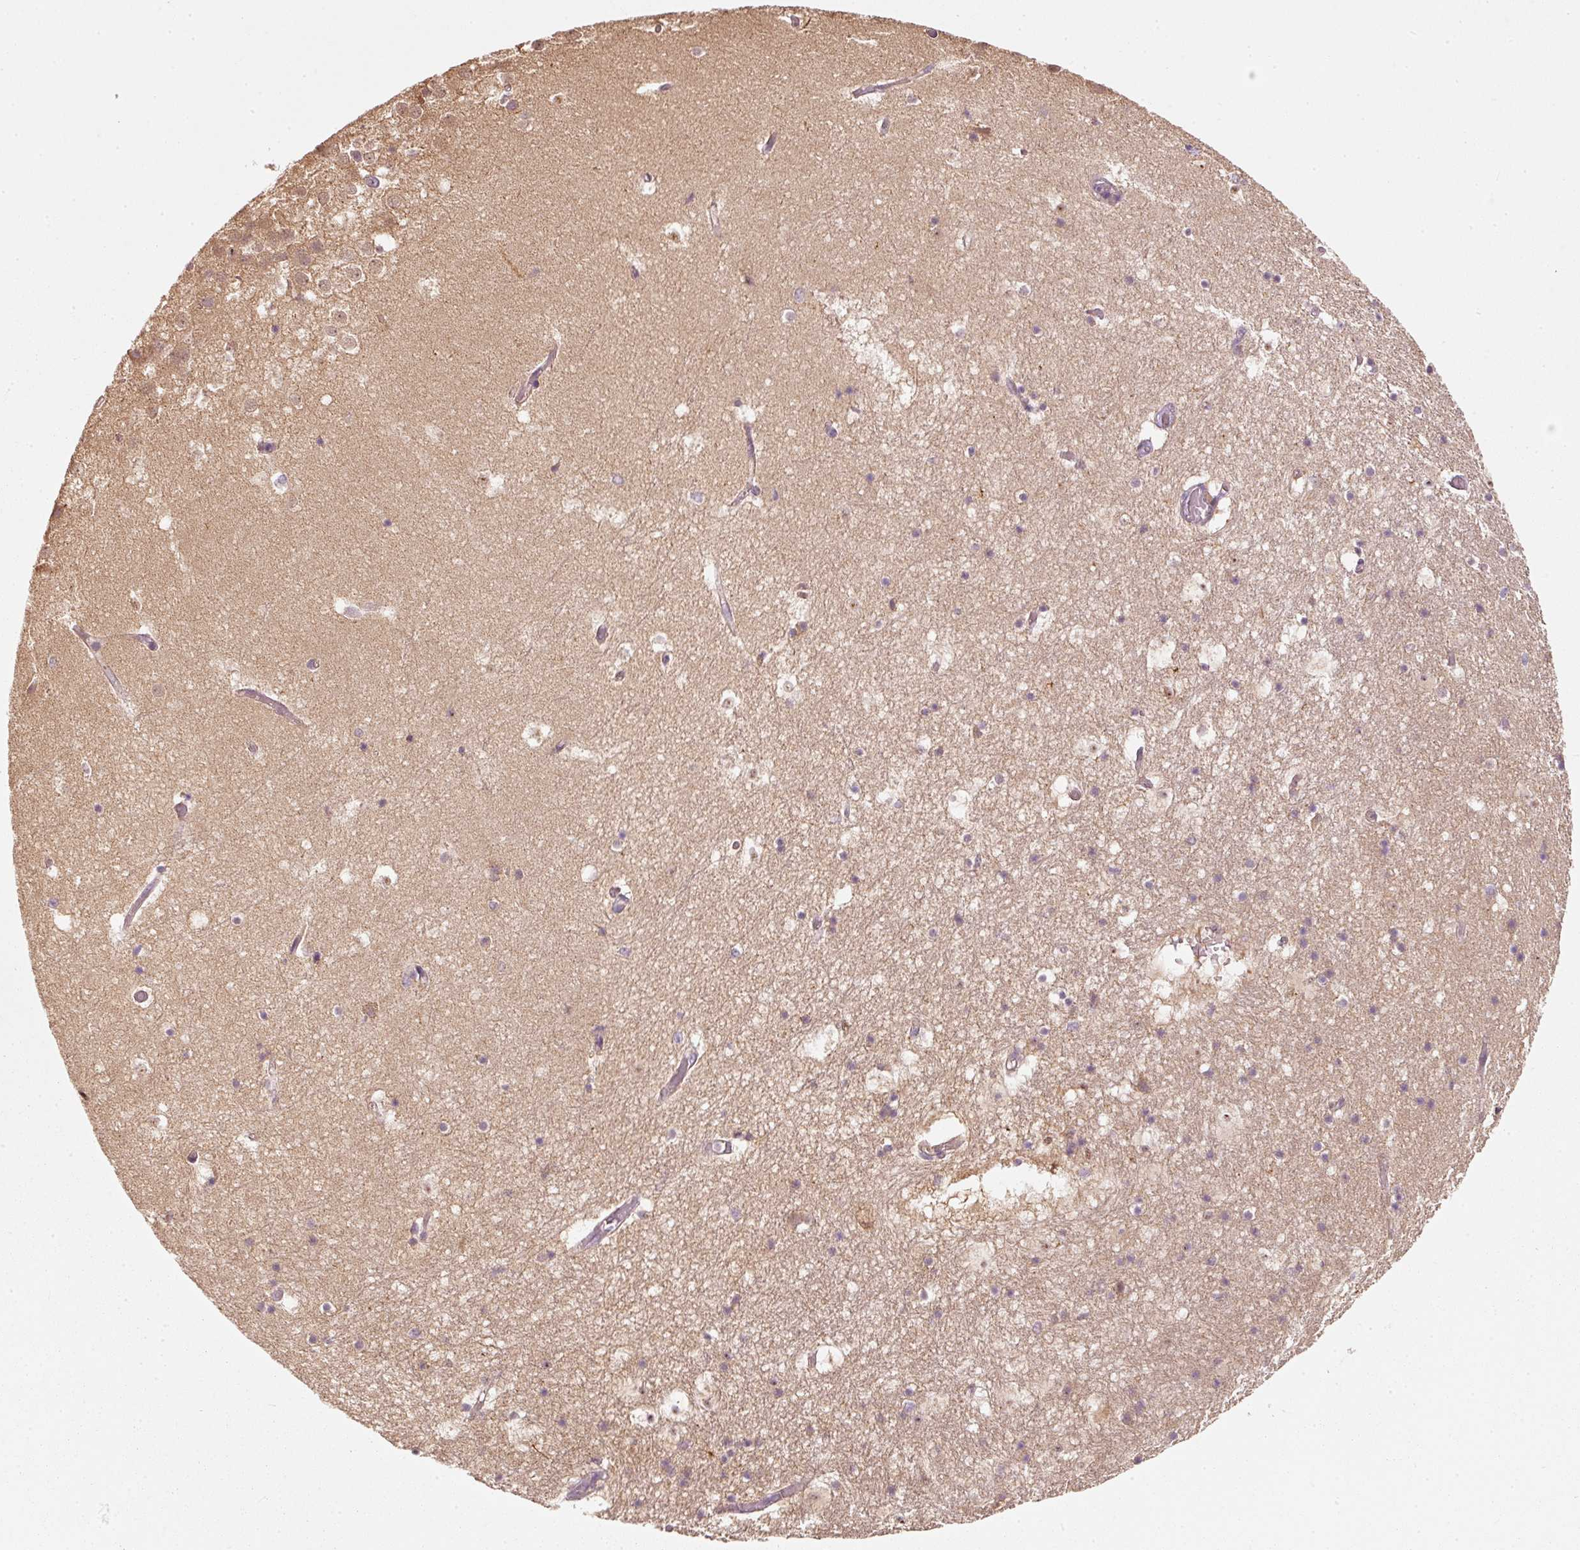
{"staining": {"intensity": "negative", "quantity": "none", "location": "none"}, "tissue": "hippocampus", "cell_type": "Glial cells", "image_type": "normal", "snomed": [{"axis": "morphology", "description": "Normal tissue, NOS"}, {"axis": "topography", "description": "Hippocampus"}], "caption": "Immunohistochemistry (IHC) image of unremarkable hippocampus: human hippocampus stained with DAB (3,3'-diaminobenzidine) shows no significant protein positivity in glial cells. (Stains: DAB (3,3'-diaminobenzidine) IHC with hematoxylin counter stain, Microscopy: brightfield microscopy at high magnification).", "gene": "RGL2", "patient": {"sex": "female", "age": 52}}